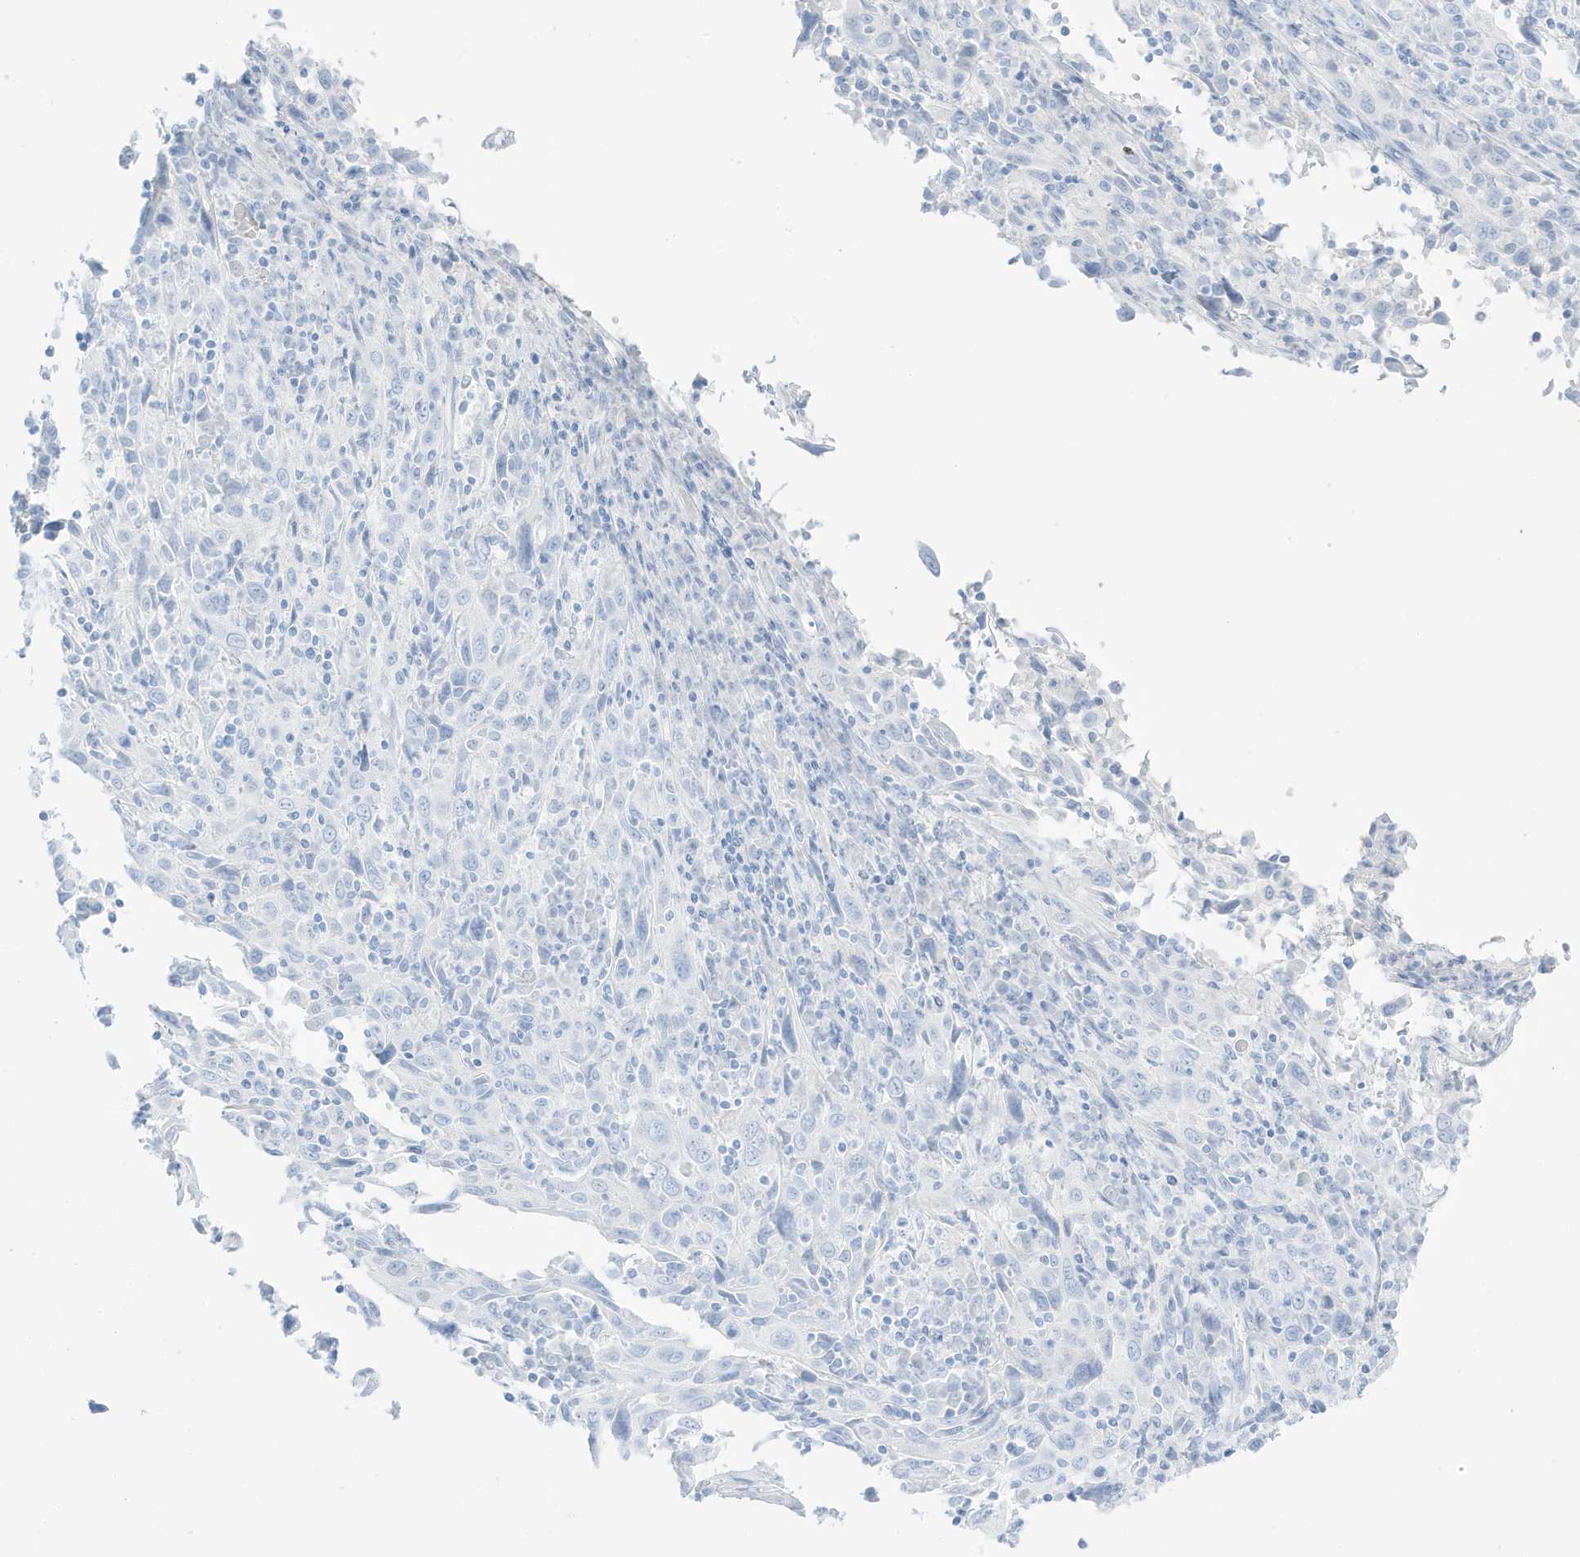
{"staining": {"intensity": "negative", "quantity": "none", "location": "none"}, "tissue": "cervical cancer", "cell_type": "Tumor cells", "image_type": "cancer", "snomed": [{"axis": "morphology", "description": "Squamous cell carcinoma, NOS"}, {"axis": "topography", "description": "Cervix"}], "caption": "There is no significant staining in tumor cells of cervical squamous cell carcinoma.", "gene": "SLC22A13", "patient": {"sex": "female", "age": 46}}